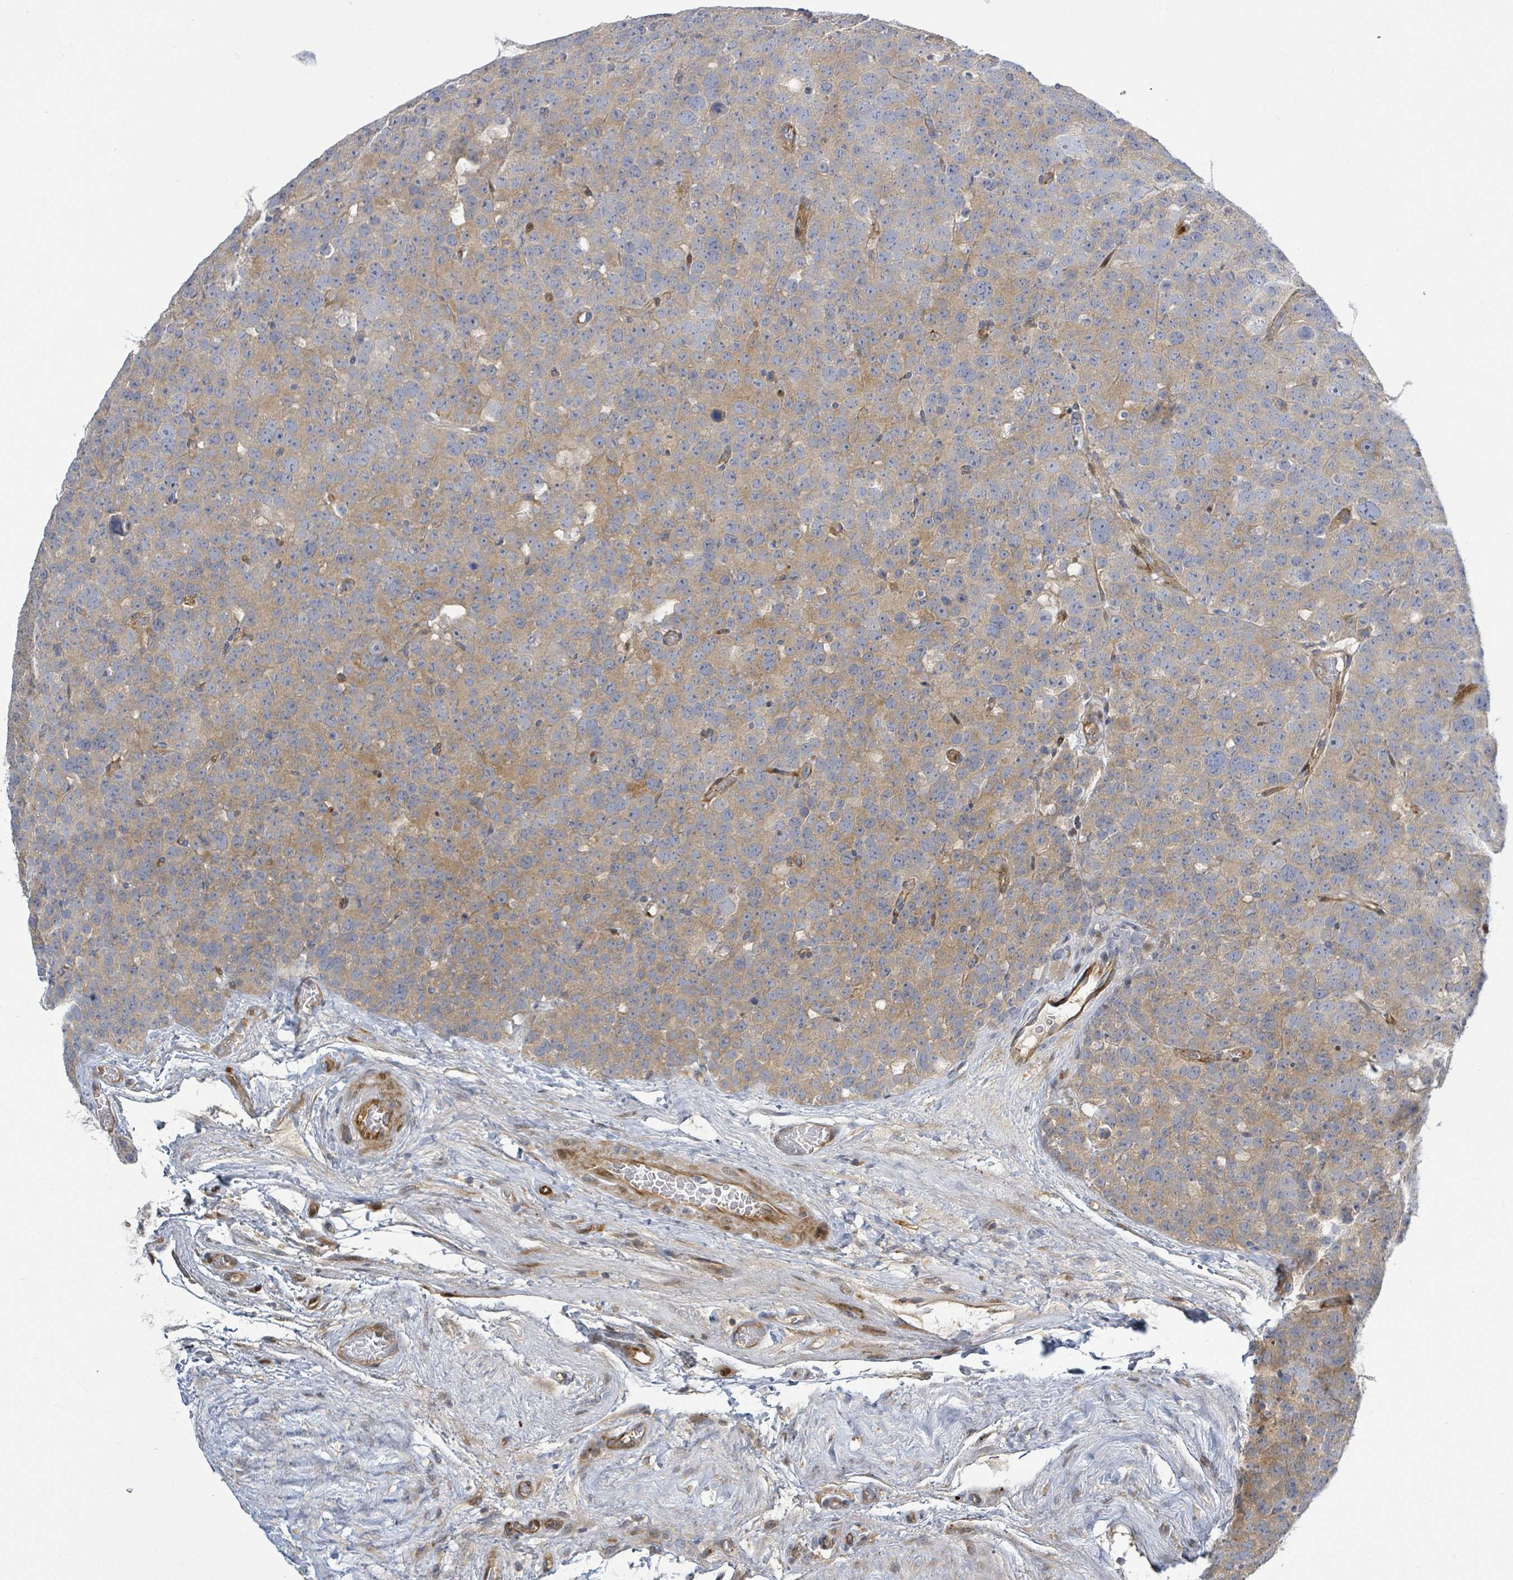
{"staining": {"intensity": "moderate", "quantity": ">75%", "location": "cytoplasmic/membranous"}, "tissue": "testis cancer", "cell_type": "Tumor cells", "image_type": "cancer", "snomed": [{"axis": "morphology", "description": "Seminoma, NOS"}, {"axis": "topography", "description": "Testis"}], "caption": "Immunohistochemical staining of human seminoma (testis) exhibits medium levels of moderate cytoplasmic/membranous protein staining in about >75% of tumor cells.", "gene": "CFAP210", "patient": {"sex": "male", "age": 71}}